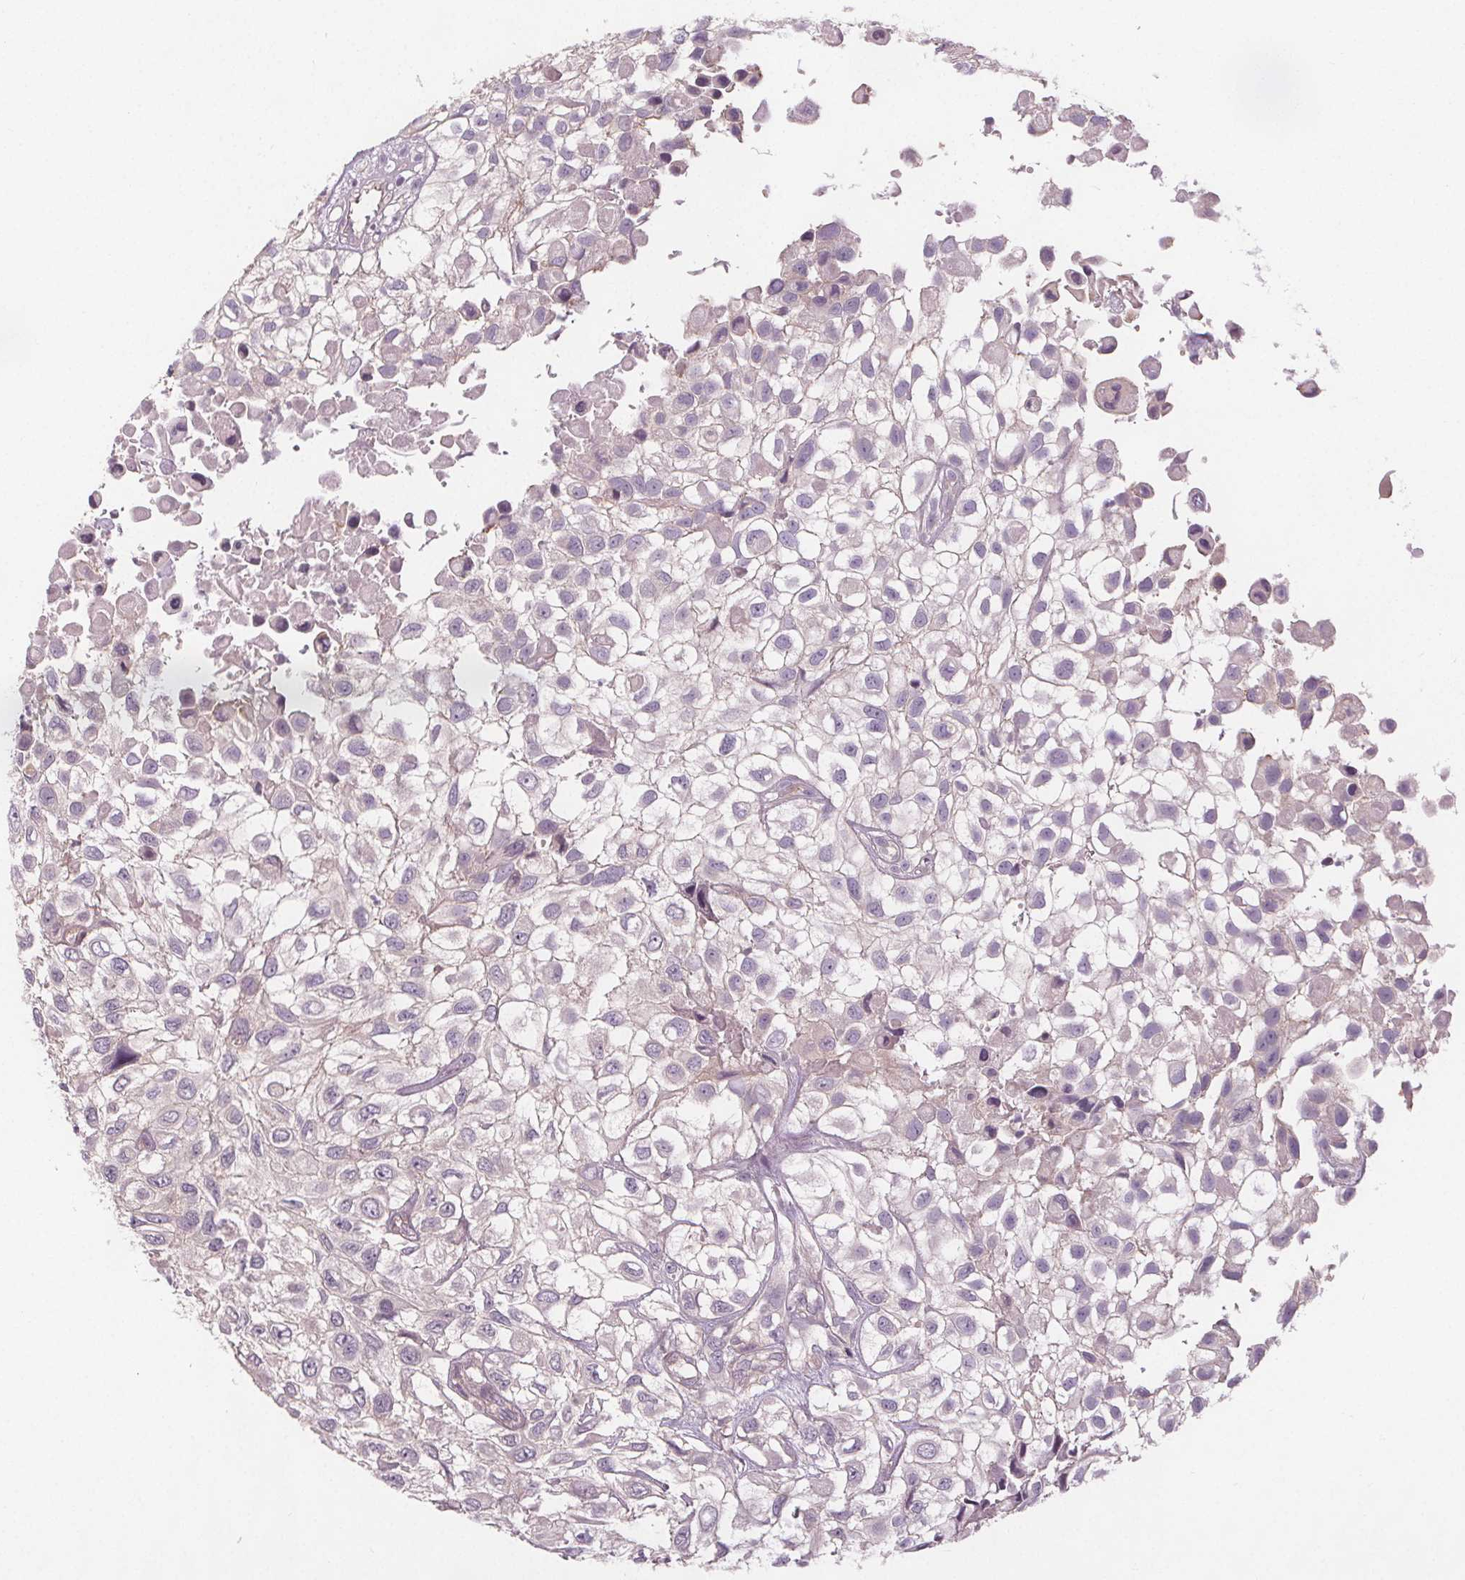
{"staining": {"intensity": "negative", "quantity": "none", "location": "none"}, "tissue": "urothelial cancer", "cell_type": "Tumor cells", "image_type": "cancer", "snomed": [{"axis": "morphology", "description": "Urothelial carcinoma, High grade"}, {"axis": "topography", "description": "Urinary bladder"}], "caption": "DAB immunohistochemical staining of urothelial cancer demonstrates no significant staining in tumor cells.", "gene": "VNN1", "patient": {"sex": "male", "age": 56}}